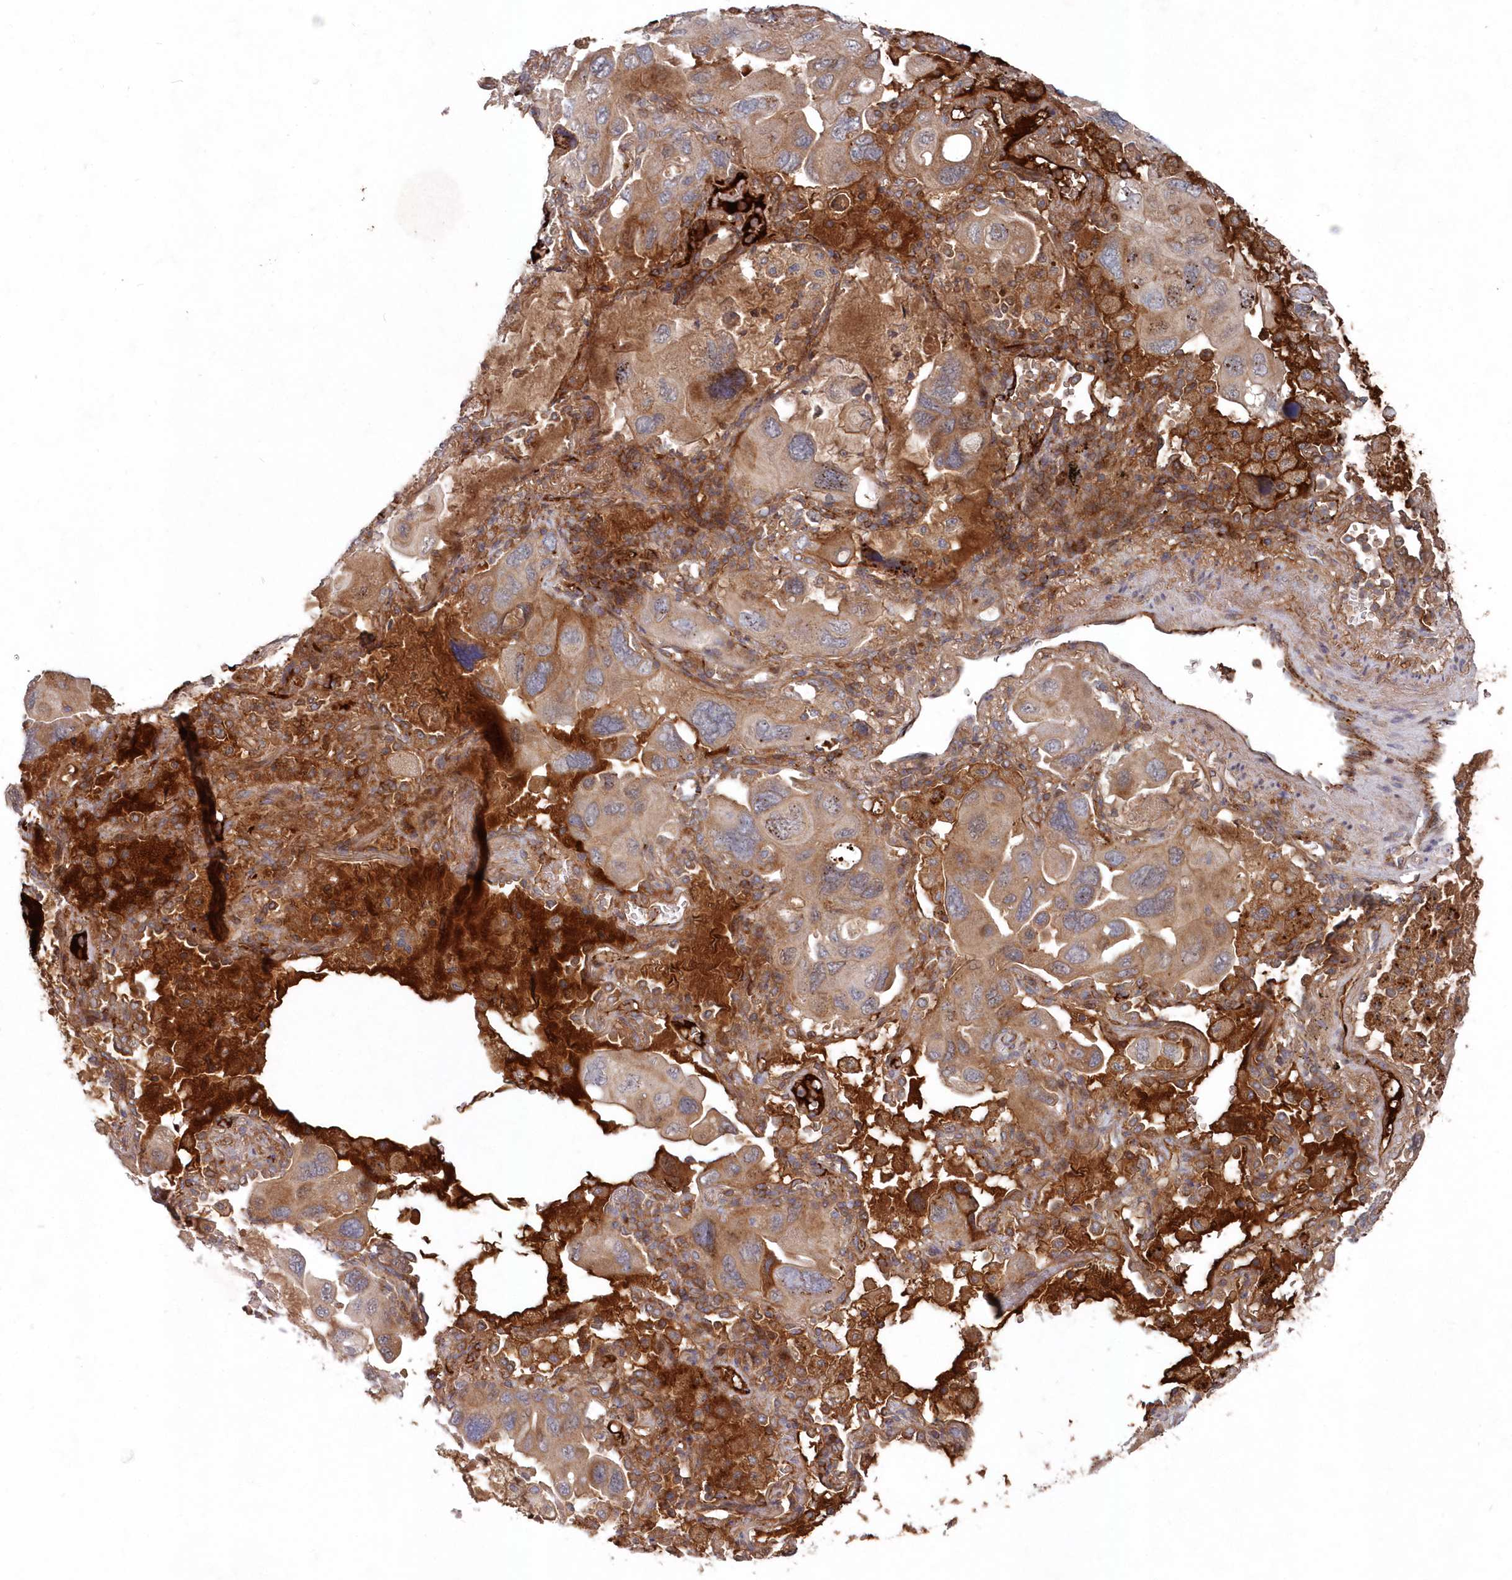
{"staining": {"intensity": "moderate", "quantity": ">75%", "location": "cytoplasmic/membranous"}, "tissue": "lung cancer", "cell_type": "Tumor cells", "image_type": "cancer", "snomed": [{"axis": "morphology", "description": "Squamous cell carcinoma, NOS"}, {"axis": "topography", "description": "Lung"}], "caption": "Immunohistochemical staining of squamous cell carcinoma (lung) demonstrates medium levels of moderate cytoplasmic/membranous positivity in about >75% of tumor cells.", "gene": "ABHD14B", "patient": {"sex": "female", "age": 73}}